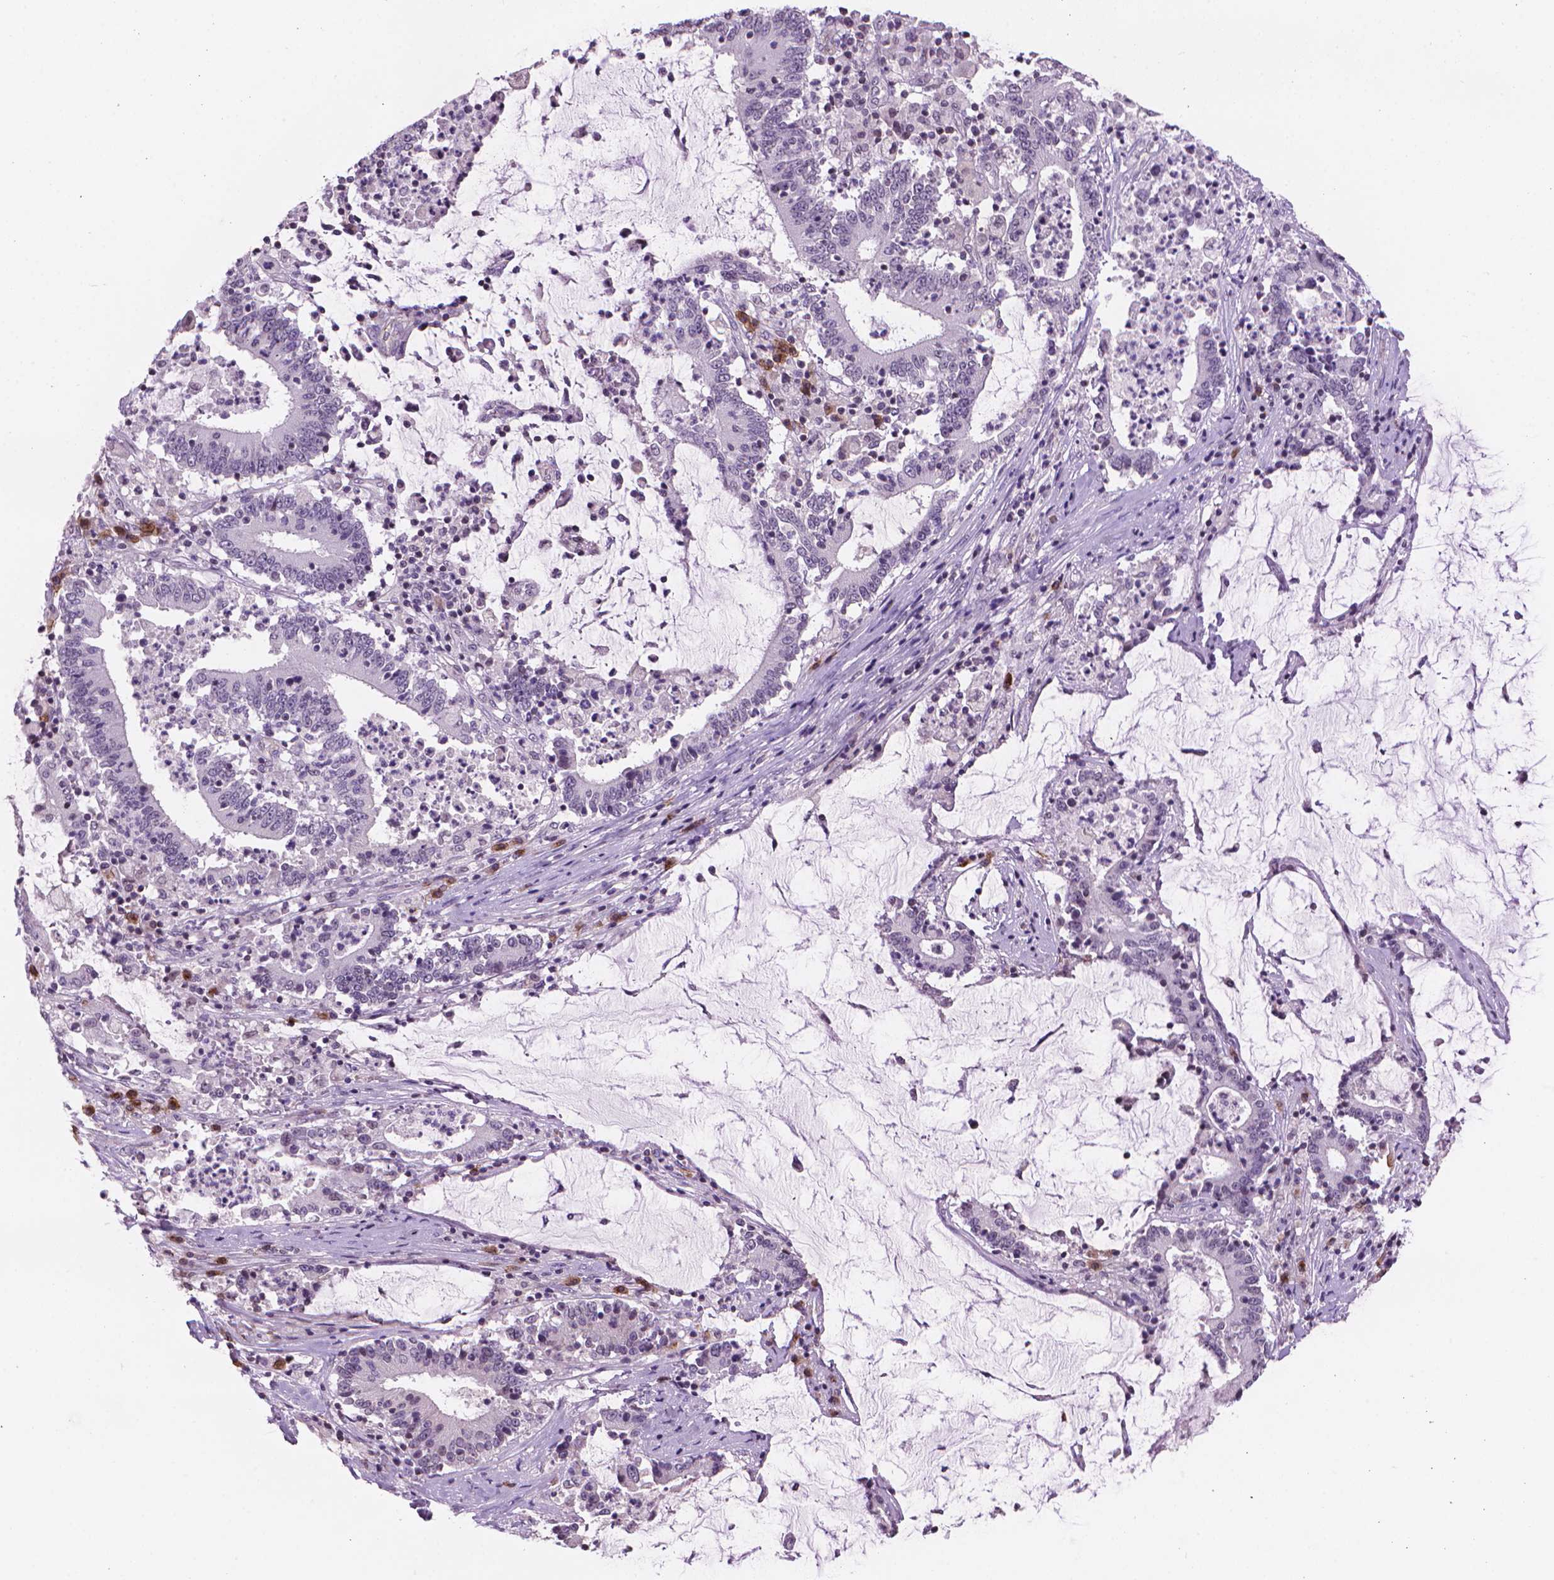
{"staining": {"intensity": "negative", "quantity": "none", "location": "none"}, "tissue": "stomach cancer", "cell_type": "Tumor cells", "image_type": "cancer", "snomed": [{"axis": "morphology", "description": "Adenocarcinoma, NOS"}, {"axis": "topography", "description": "Stomach, upper"}], "caption": "Human stomach adenocarcinoma stained for a protein using immunohistochemistry demonstrates no positivity in tumor cells.", "gene": "TMEM184A", "patient": {"sex": "male", "age": 68}}